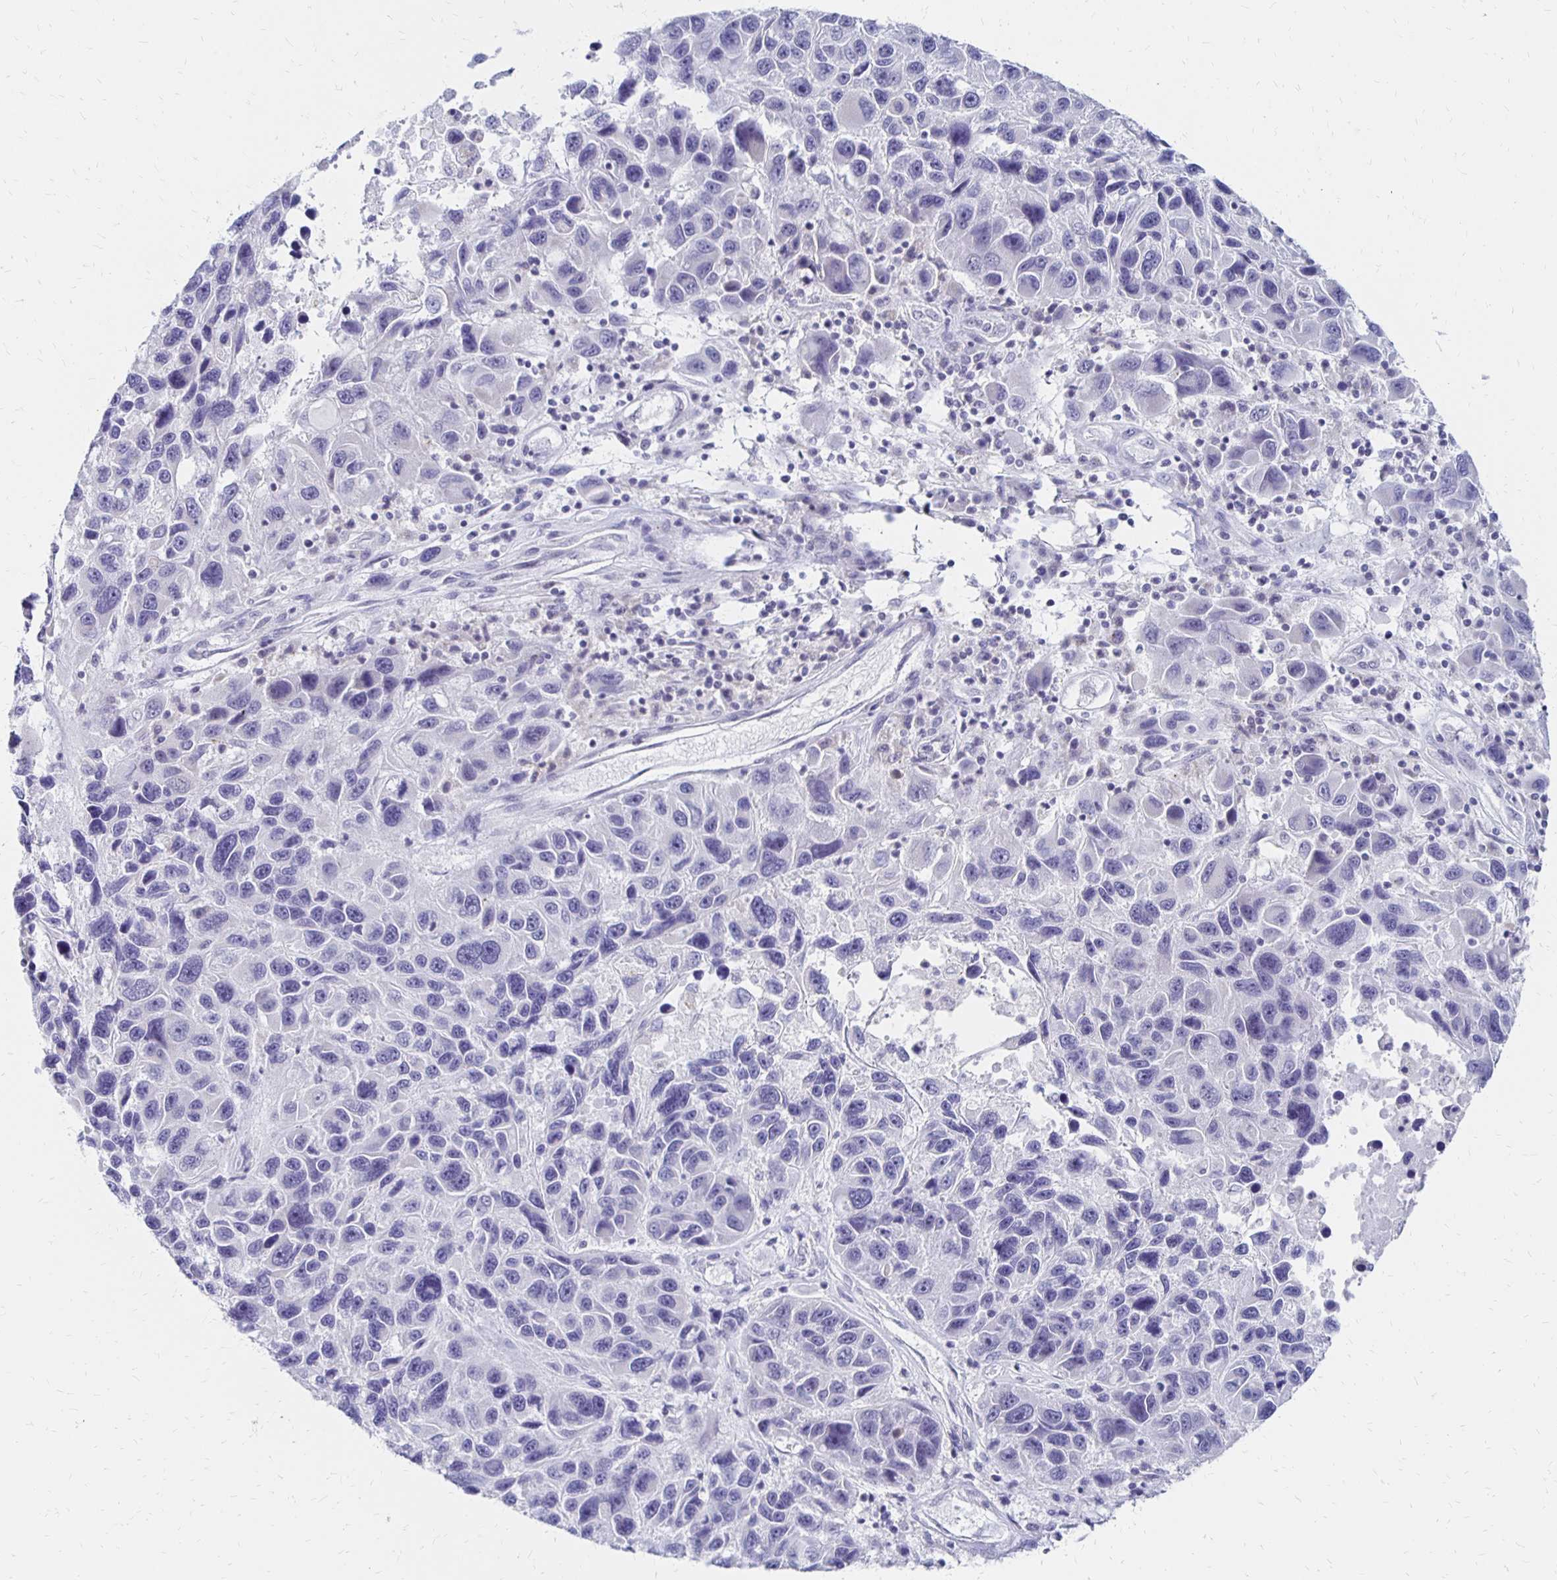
{"staining": {"intensity": "negative", "quantity": "none", "location": "none"}, "tissue": "melanoma", "cell_type": "Tumor cells", "image_type": "cancer", "snomed": [{"axis": "morphology", "description": "Malignant melanoma, NOS"}, {"axis": "topography", "description": "Skin"}], "caption": "A histopathology image of malignant melanoma stained for a protein reveals no brown staining in tumor cells. (Brightfield microscopy of DAB immunohistochemistry at high magnification).", "gene": "SYT2", "patient": {"sex": "male", "age": 53}}